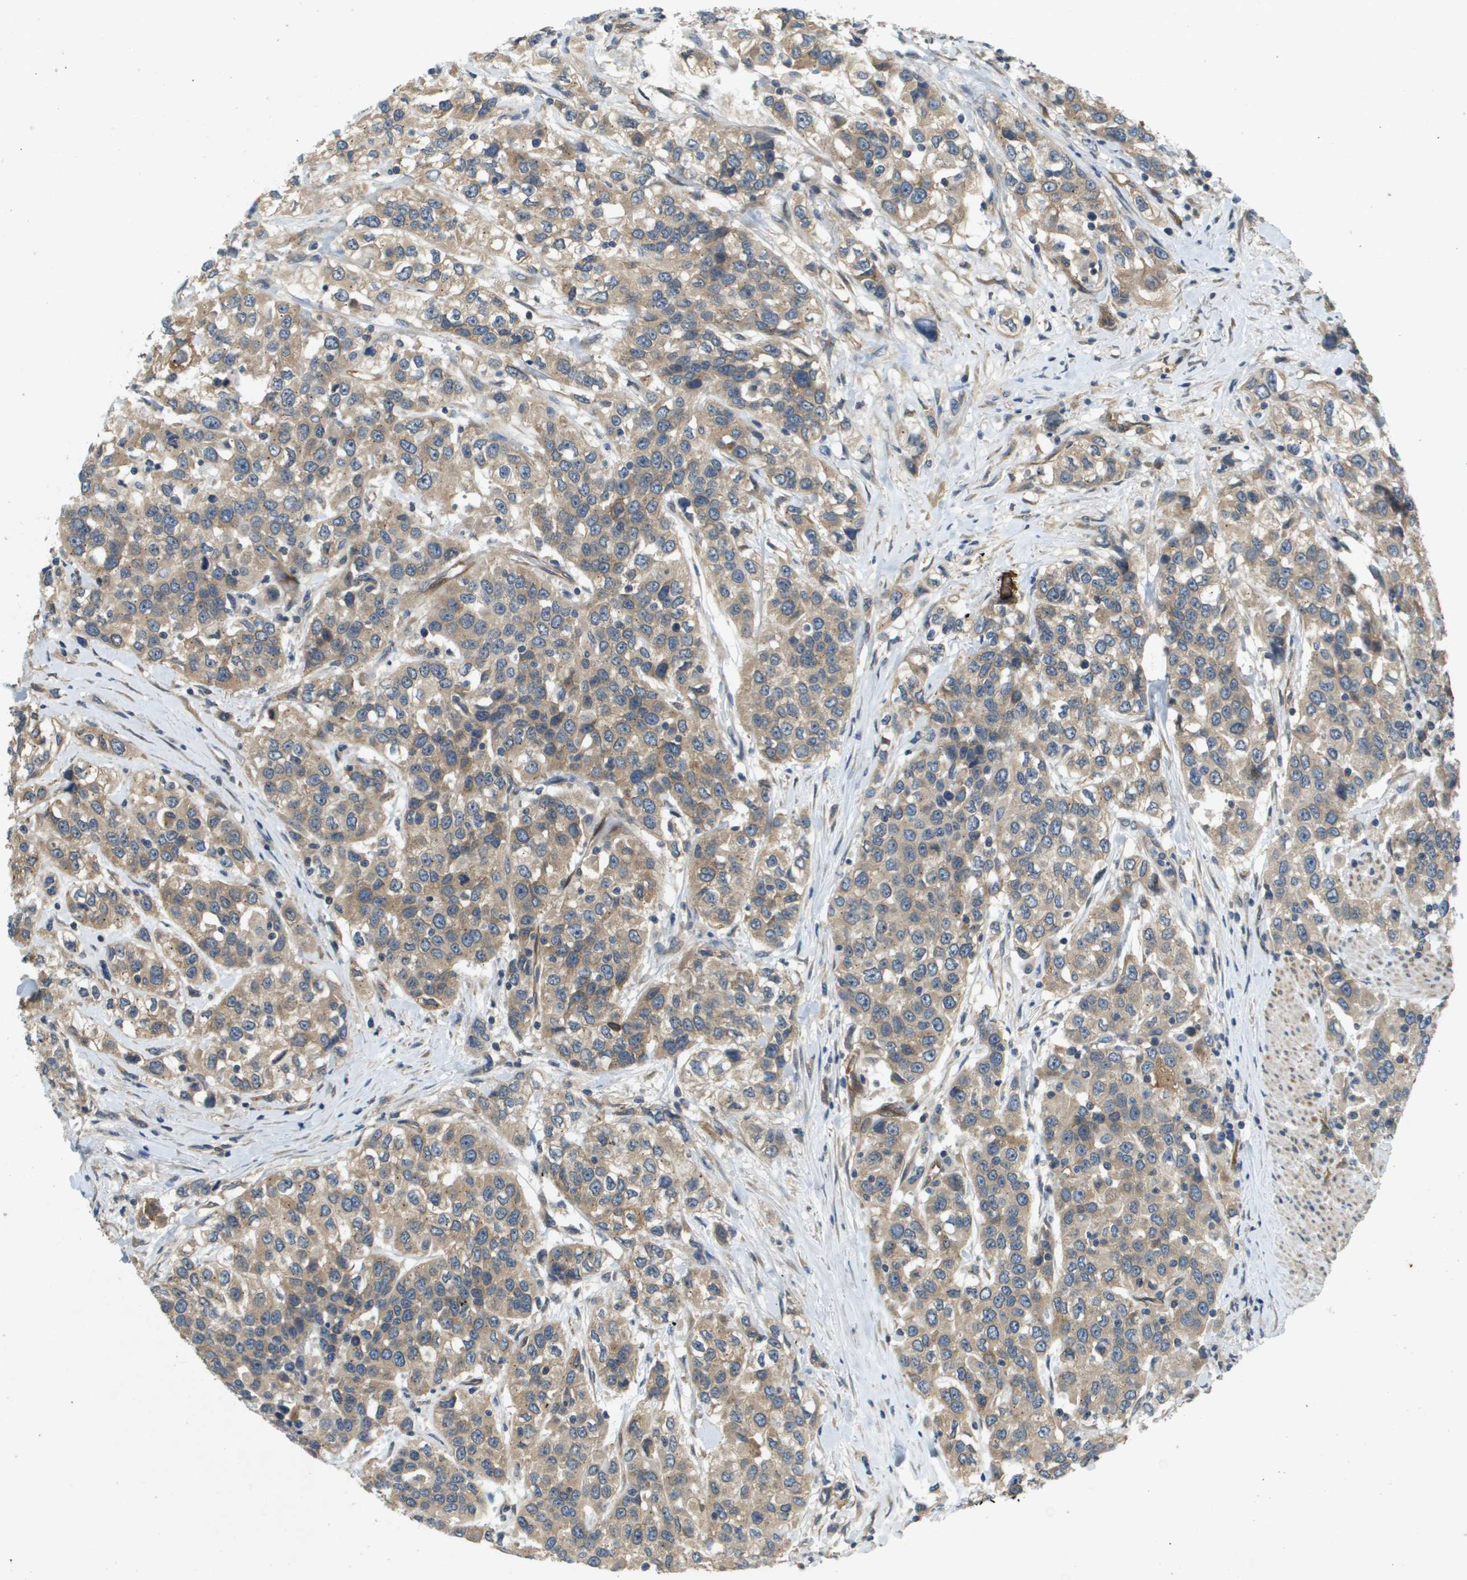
{"staining": {"intensity": "weak", "quantity": ">75%", "location": "cytoplasmic/membranous"}, "tissue": "urothelial cancer", "cell_type": "Tumor cells", "image_type": "cancer", "snomed": [{"axis": "morphology", "description": "Urothelial carcinoma, High grade"}, {"axis": "topography", "description": "Urinary bladder"}], "caption": "DAB (3,3'-diaminobenzidine) immunohistochemical staining of high-grade urothelial carcinoma shows weak cytoplasmic/membranous protein staining in about >75% of tumor cells.", "gene": "PGAP3", "patient": {"sex": "female", "age": 80}}